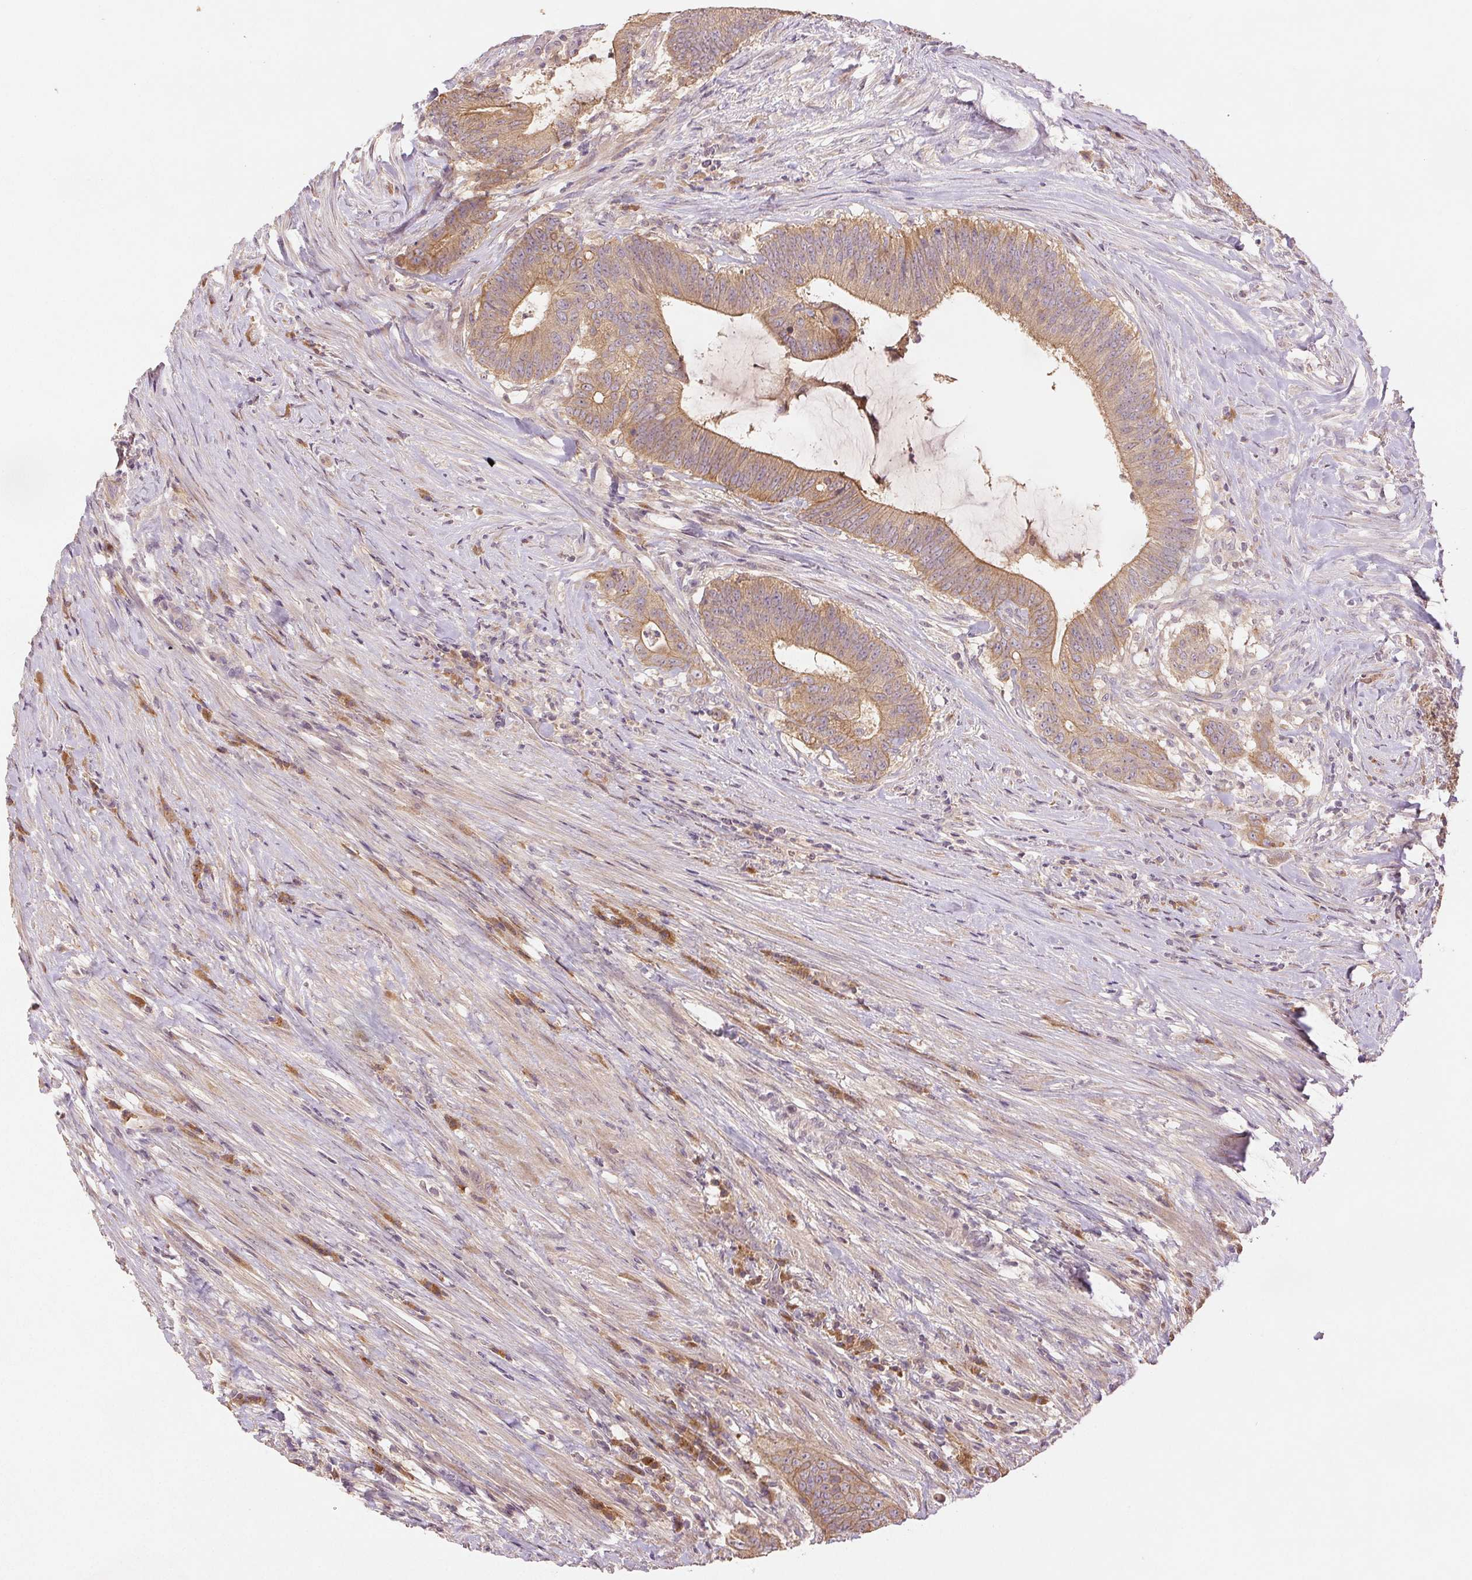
{"staining": {"intensity": "weak", "quantity": ">75%", "location": "cytoplasmic/membranous"}, "tissue": "colorectal cancer", "cell_type": "Tumor cells", "image_type": "cancer", "snomed": [{"axis": "morphology", "description": "Adenocarcinoma, NOS"}, {"axis": "topography", "description": "Colon"}], "caption": "This is a histology image of immunohistochemistry (IHC) staining of adenocarcinoma (colorectal), which shows weak positivity in the cytoplasmic/membranous of tumor cells.", "gene": "YIF1B", "patient": {"sex": "female", "age": 43}}